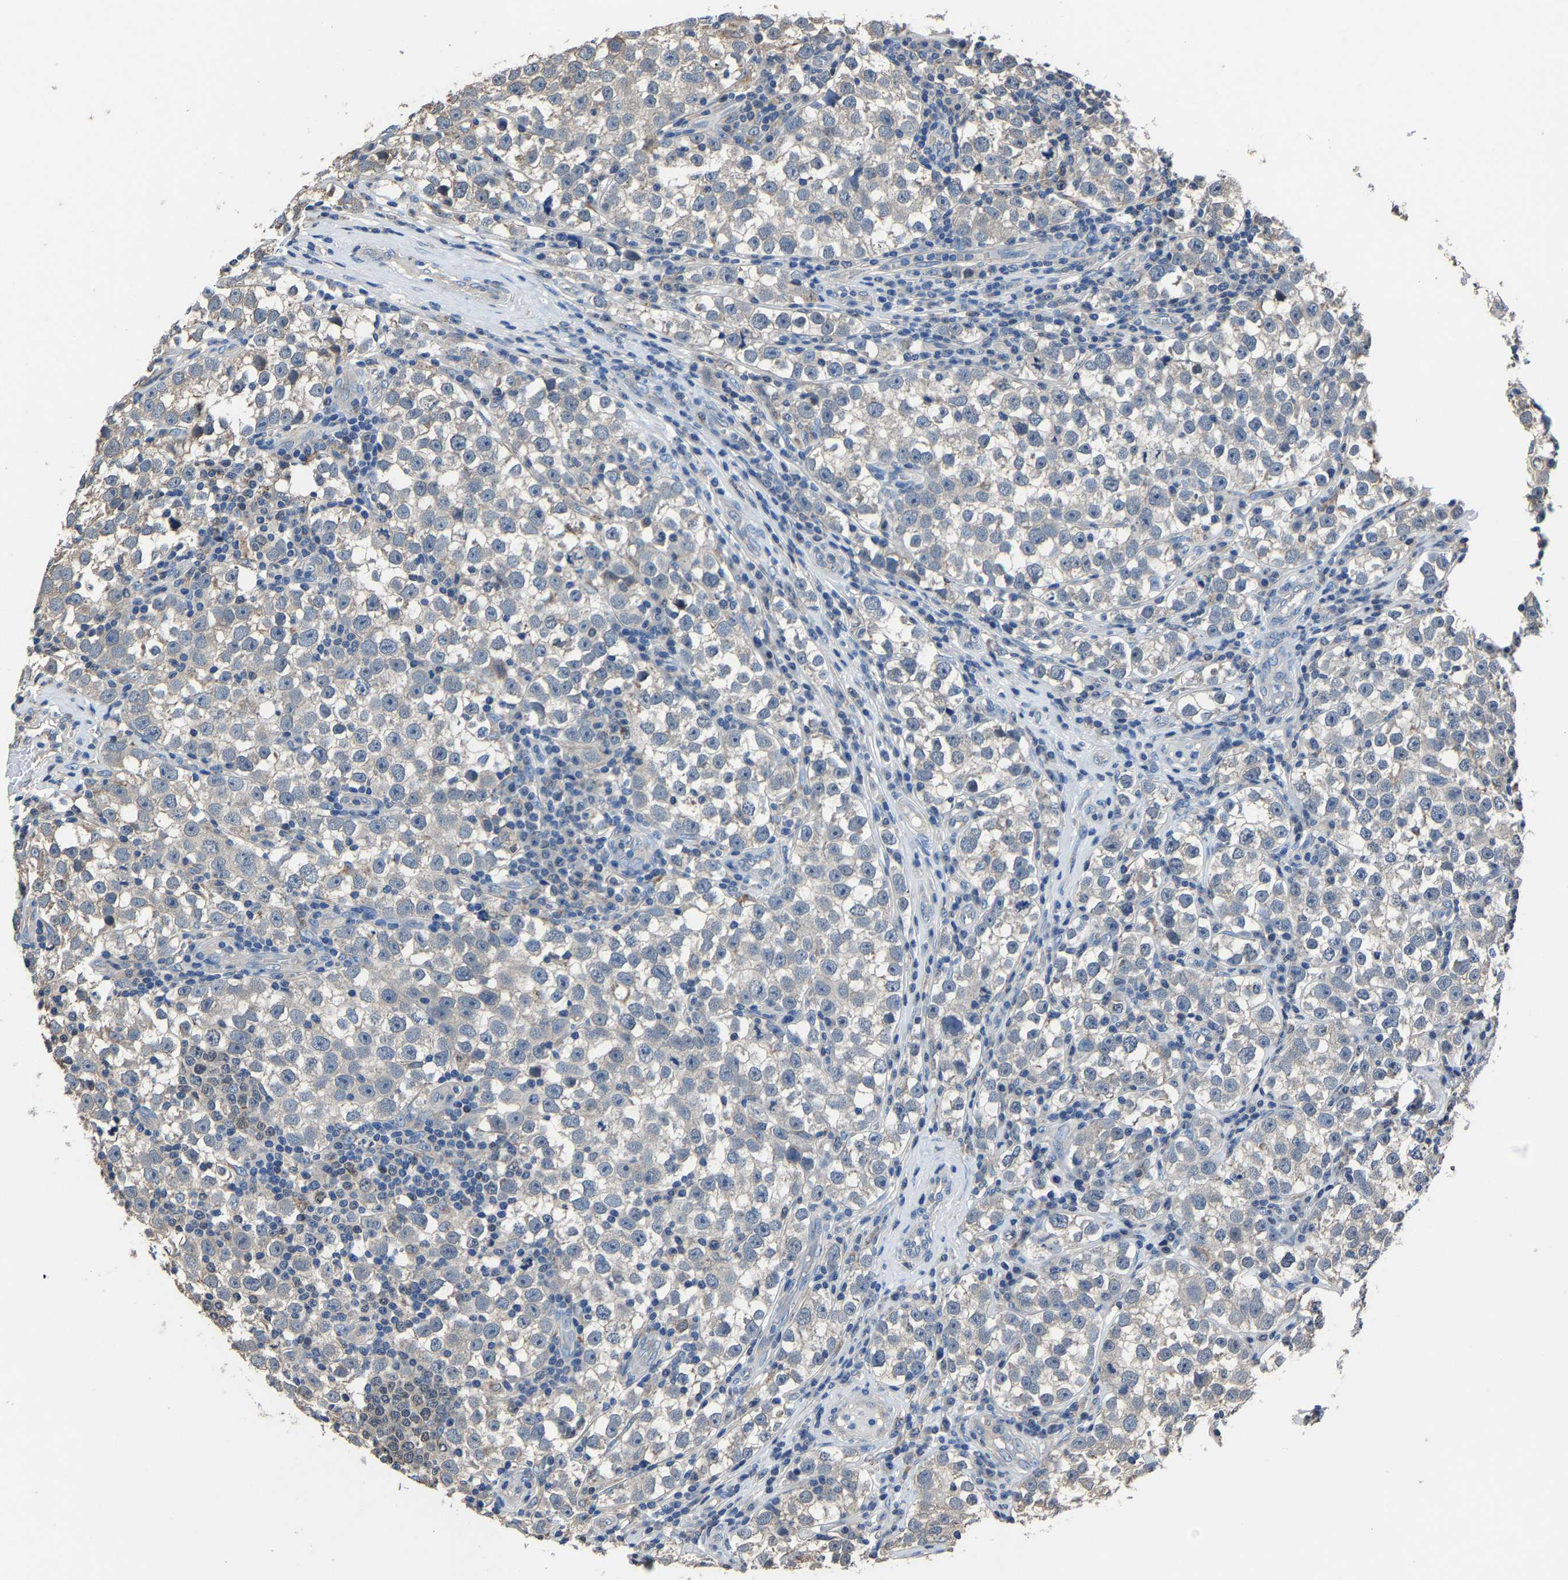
{"staining": {"intensity": "negative", "quantity": "none", "location": "none"}, "tissue": "testis cancer", "cell_type": "Tumor cells", "image_type": "cancer", "snomed": [{"axis": "morphology", "description": "Normal tissue, NOS"}, {"axis": "morphology", "description": "Seminoma, NOS"}, {"axis": "topography", "description": "Testis"}], "caption": "Histopathology image shows no protein expression in tumor cells of testis cancer (seminoma) tissue.", "gene": "STRBP", "patient": {"sex": "male", "age": 43}}